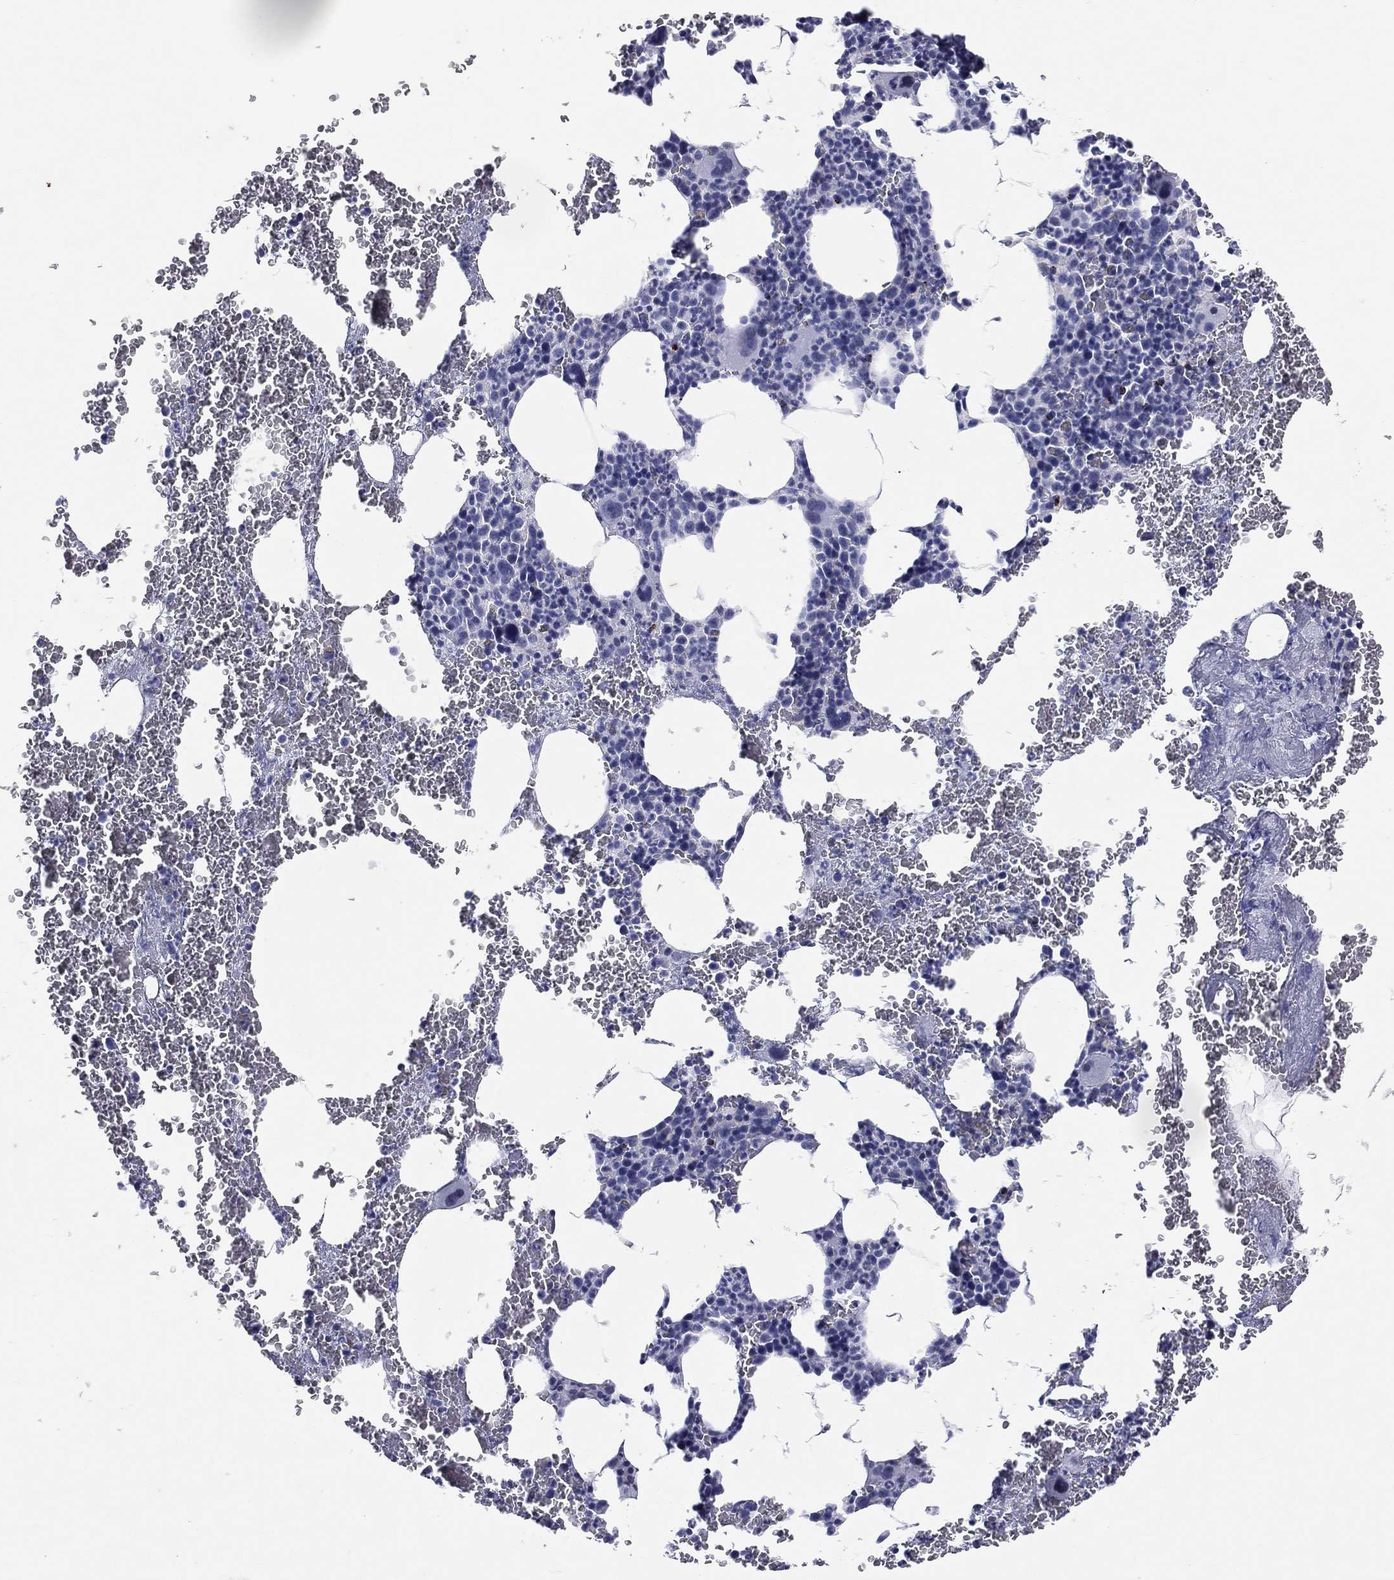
{"staining": {"intensity": "negative", "quantity": "none", "location": "none"}, "tissue": "bone marrow", "cell_type": "Hematopoietic cells", "image_type": "normal", "snomed": [{"axis": "morphology", "description": "Normal tissue, NOS"}, {"axis": "topography", "description": "Bone marrow"}], "caption": "DAB (3,3'-diaminobenzidine) immunohistochemical staining of normal bone marrow displays no significant staining in hematopoietic cells.", "gene": "HLA", "patient": {"sex": "male", "age": 91}}